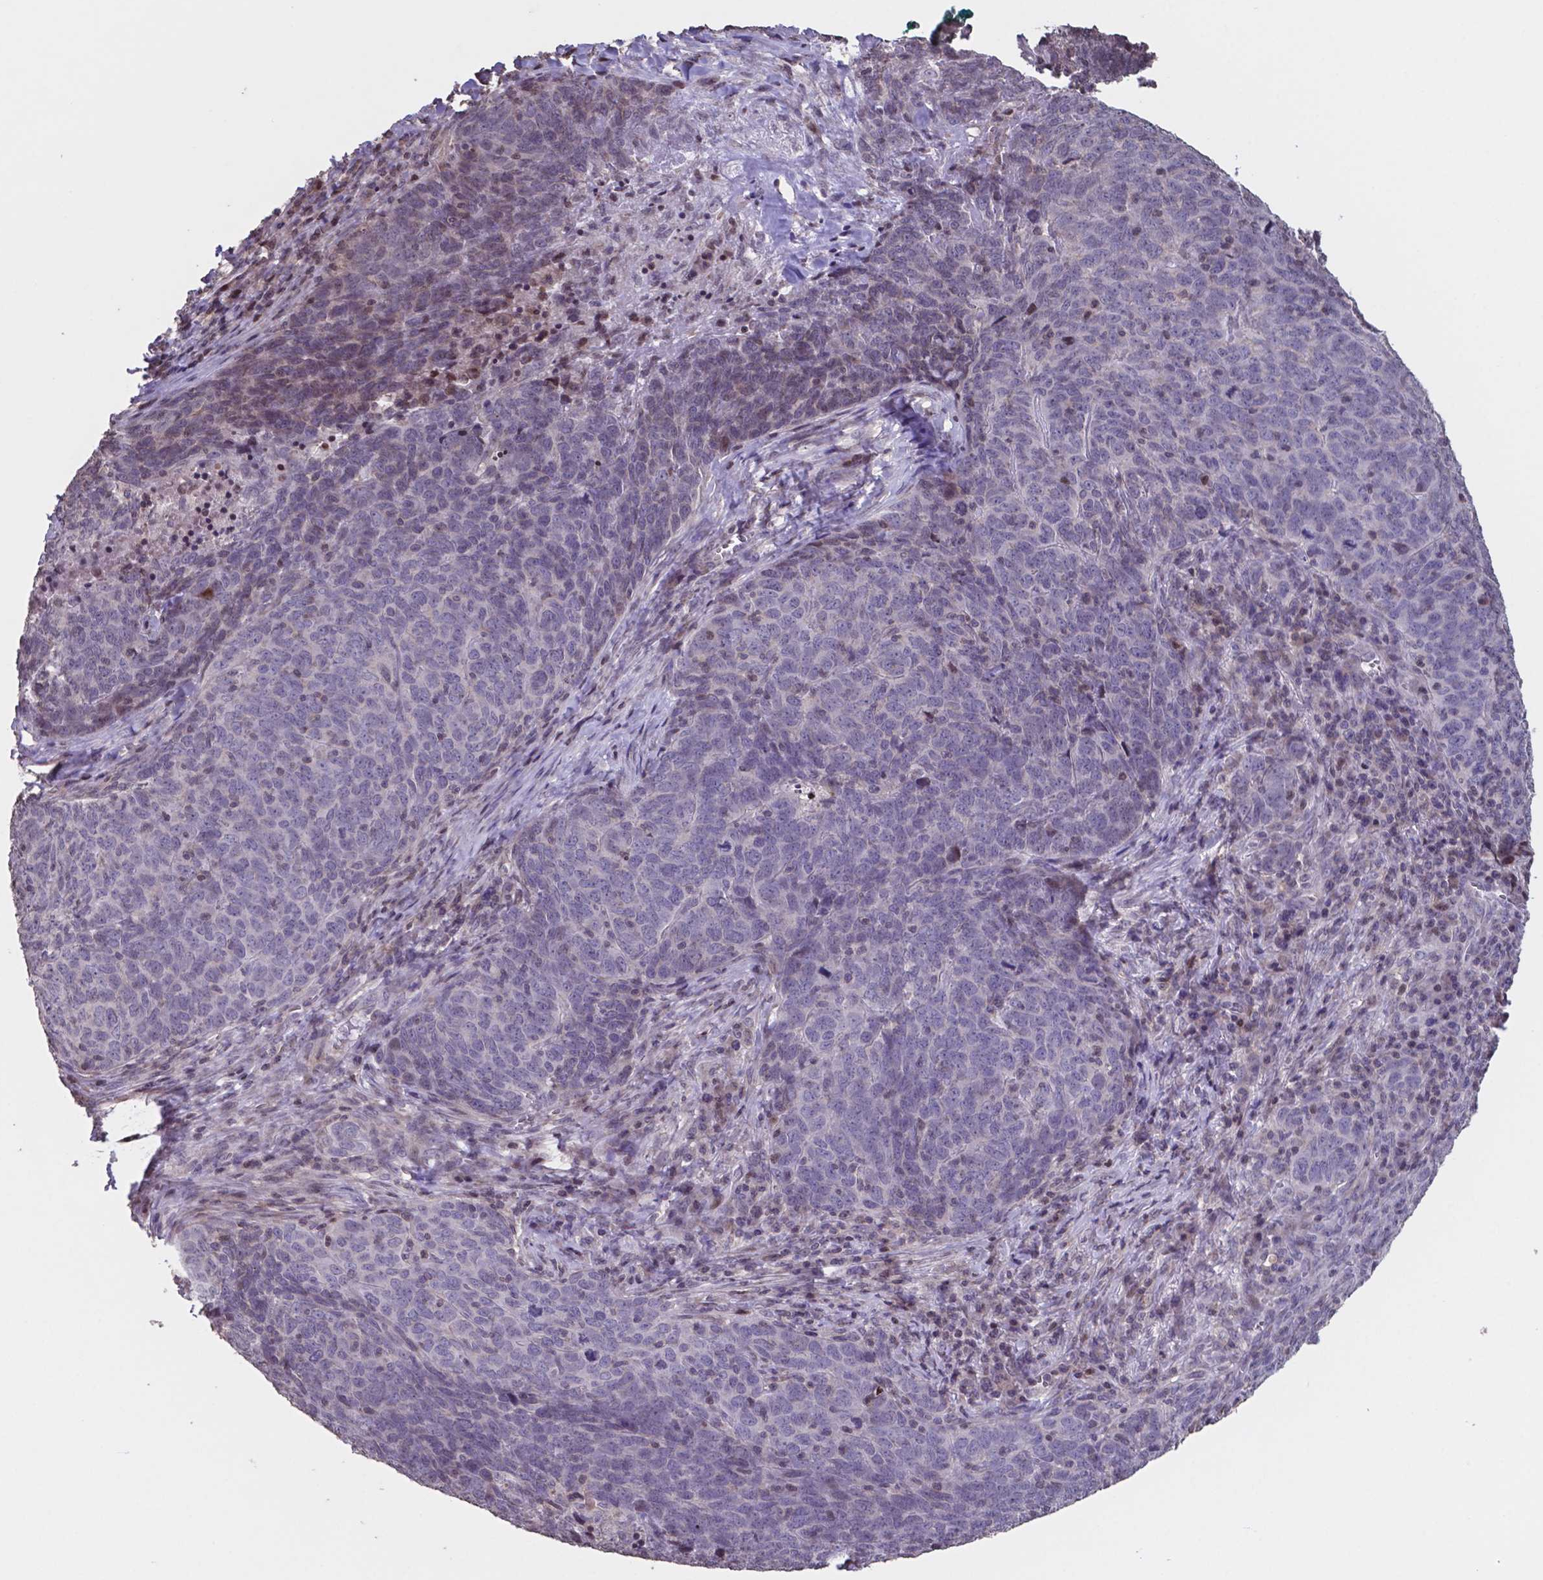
{"staining": {"intensity": "negative", "quantity": "none", "location": "none"}, "tissue": "skin cancer", "cell_type": "Tumor cells", "image_type": "cancer", "snomed": [{"axis": "morphology", "description": "Squamous cell carcinoma, NOS"}, {"axis": "topography", "description": "Skin"}, {"axis": "topography", "description": "Anal"}], "caption": "Tumor cells show no significant positivity in skin squamous cell carcinoma.", "gene": "MLC1", "patient": {"sex": "female", "age": 51}}